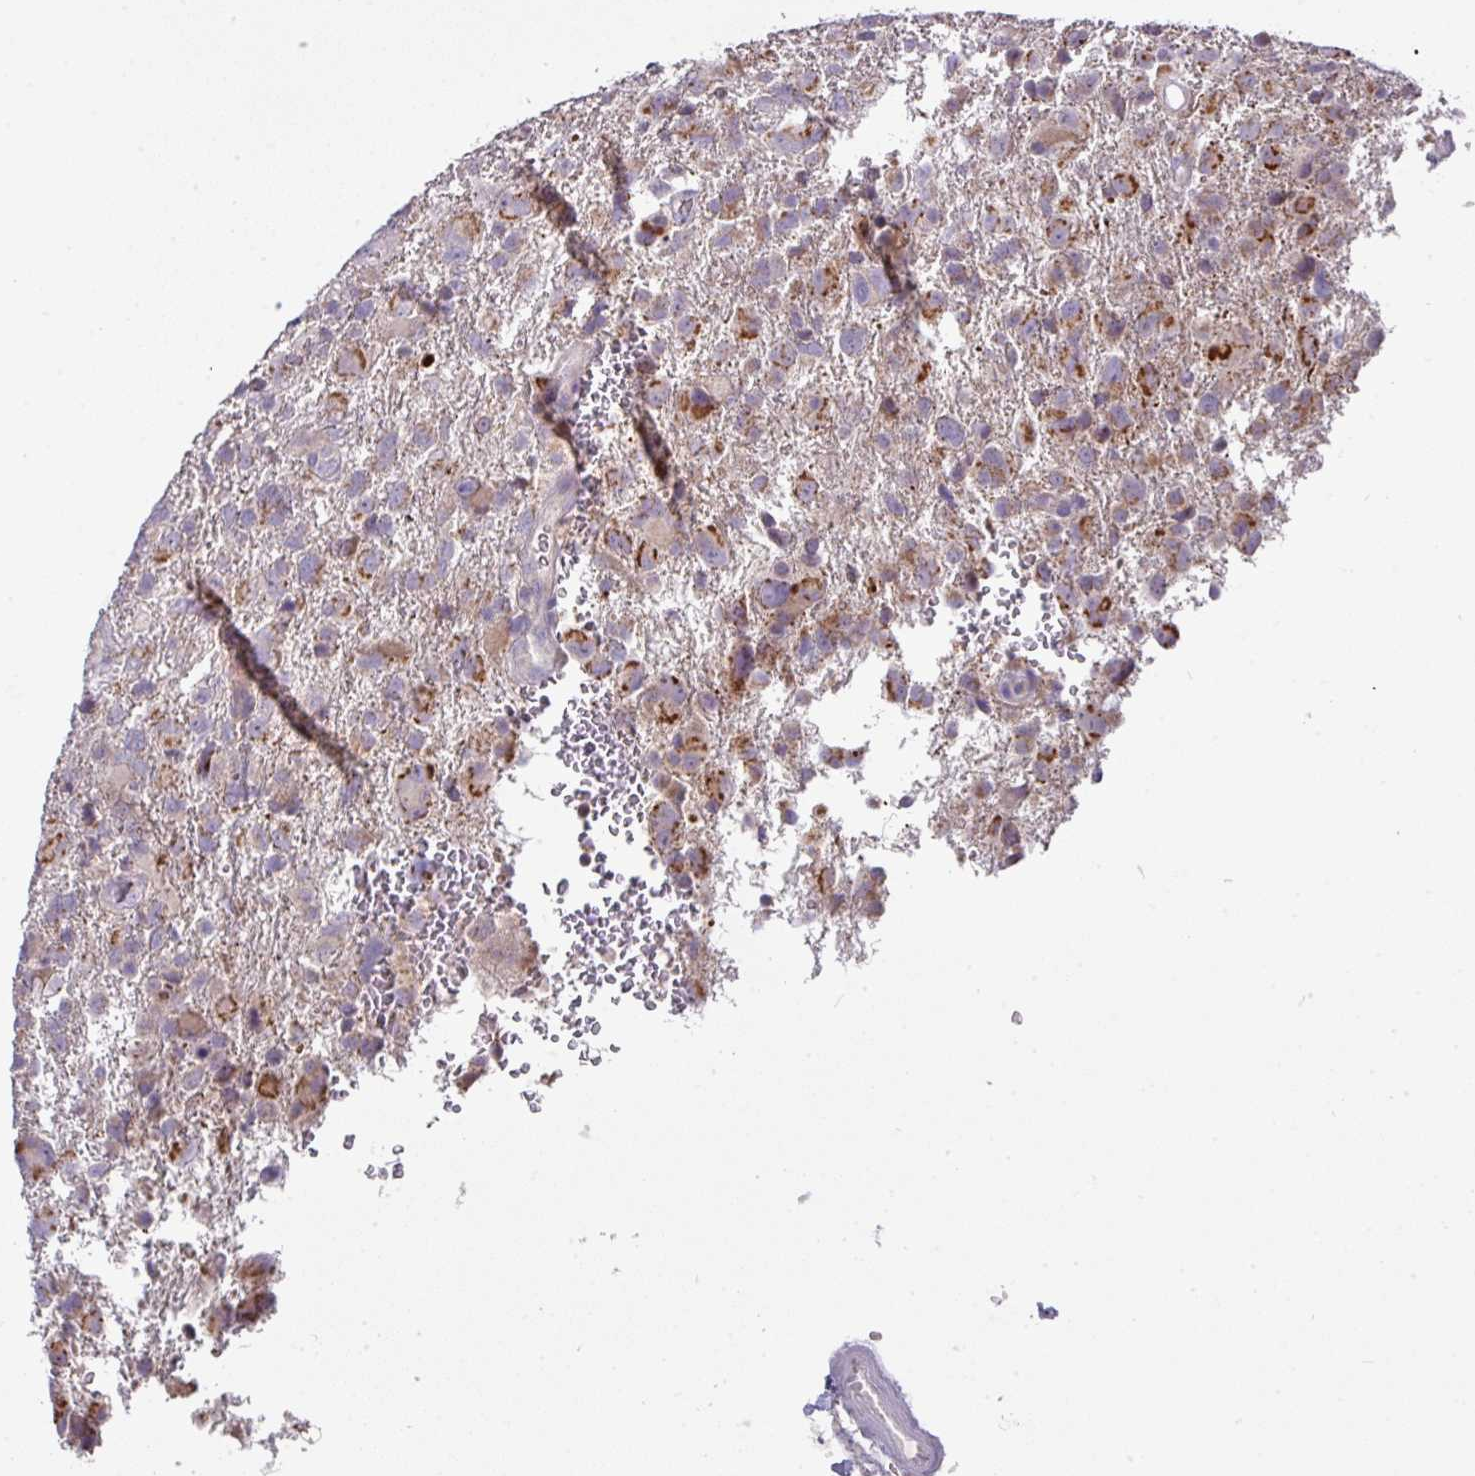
{"staining": {"intensity": "moderate", "quantity": "<25%", "location": "cytoplasmic/membranous"}, "tissue": "glioma", "cell_type": "Tumor cells", "image_type": "cancer", "snomed": [{"axis": "morphology", "description": "Glioma, malignant, High grade"}, {"axis": "topography", "description": "Brain"}], "caption": "IHC micrograph of human glioma stained for a protein (brown), which reveals low levels of moderate cytoplasmic/membranous positivity in about <25% of tumor cells.", "gene": "TRAPPC1", "patient": {"sex": "male", "age": 61}}